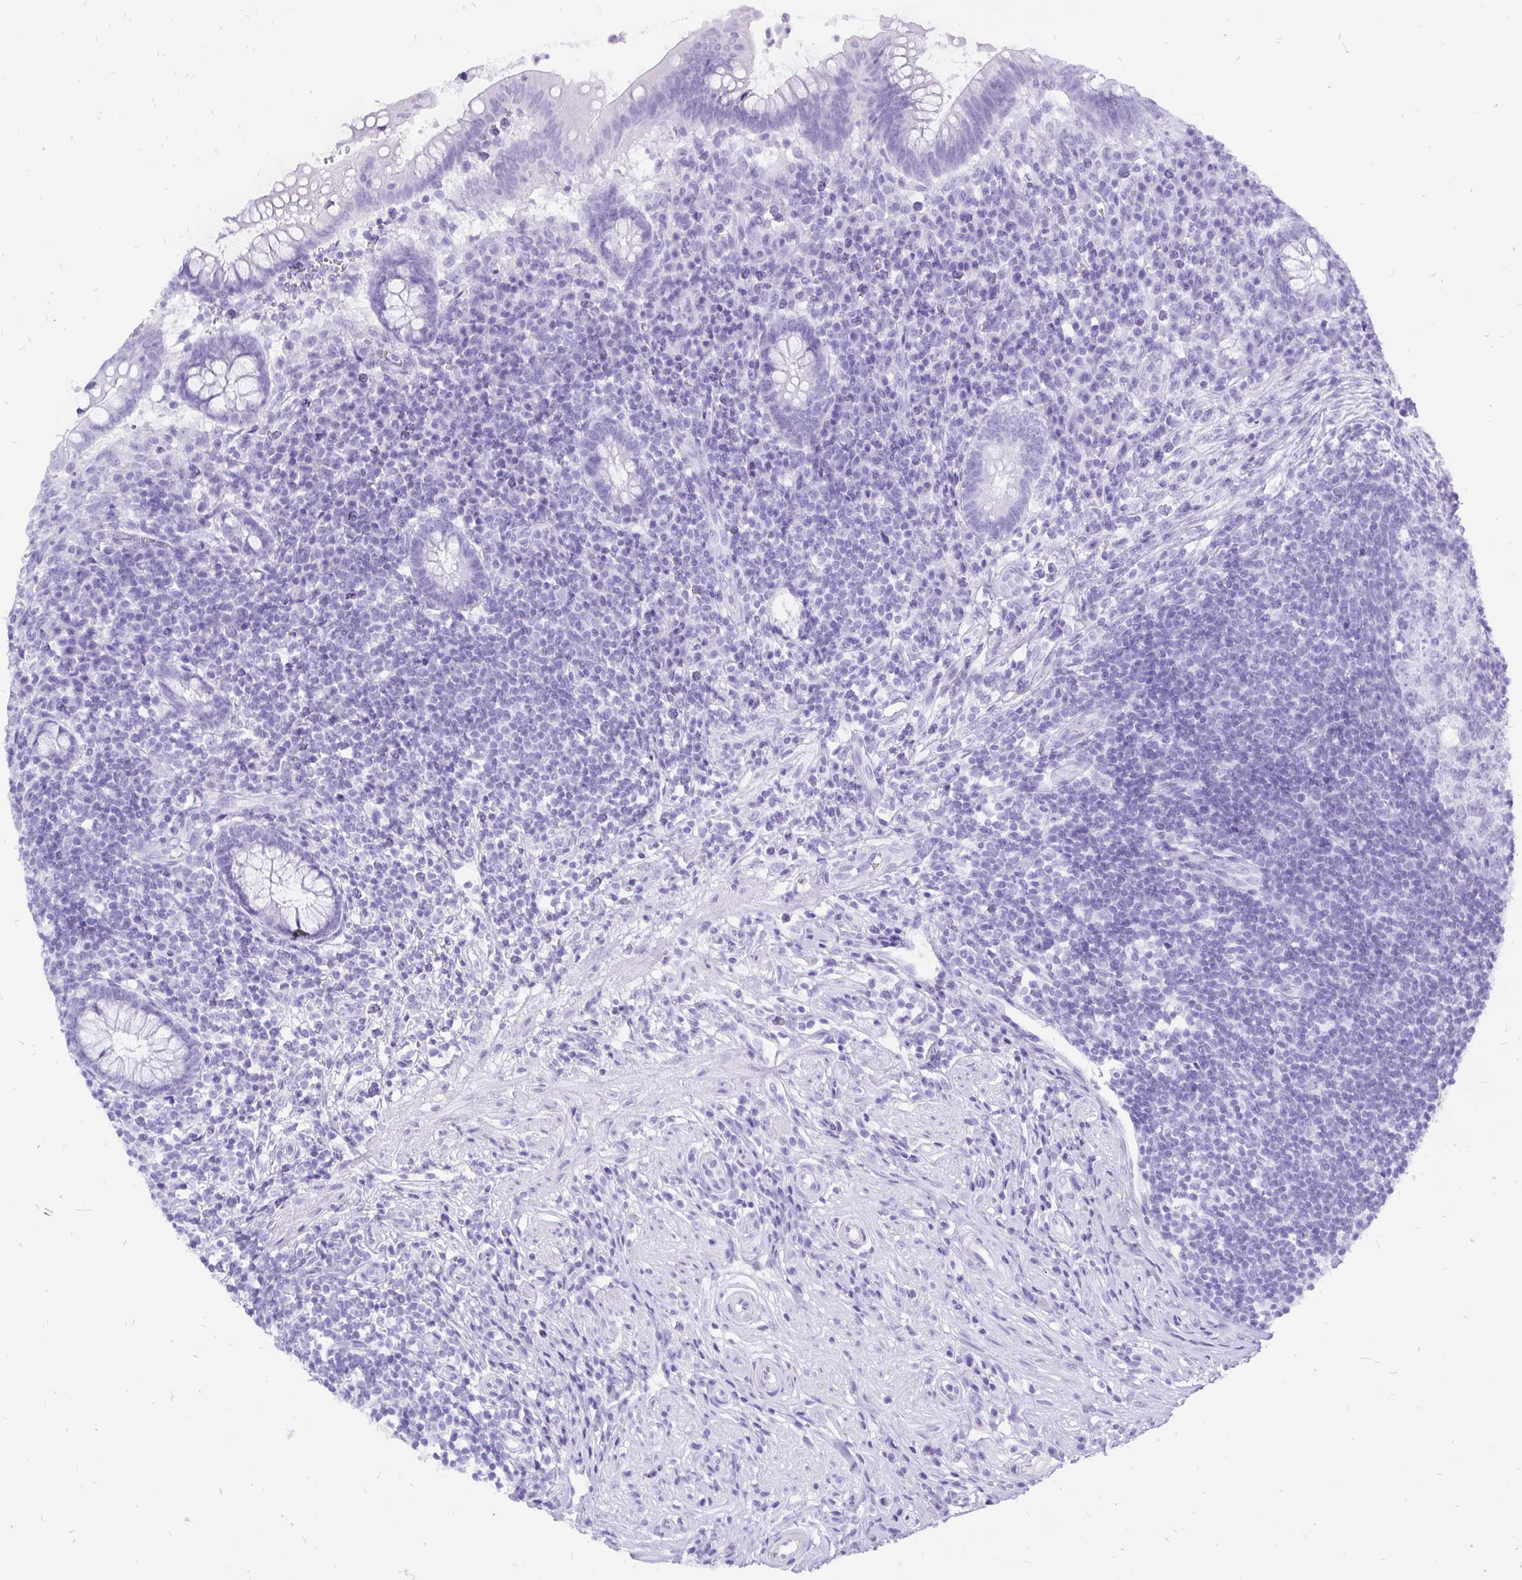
{"staining": {"intensity": "negative", "quantity": "none", "location": "none"}, "tissue": "appendix", "cell_type": "Glandular cells", "image_type": "normal", "snomed": [{"axis": "morphology", "description": "Normal tissue, NOS"}, {"axis": "topography", "description": "Appendix"}], "caption": "The immunohistochemistry (IHC) histopathology image has no significant expression in glandular cells of appendix. (Immunohistochemistry (ihc), brightfield microscopy, high magnification).", "gene": "KRT13", "patient": {"sex": "female", "age": 56}}